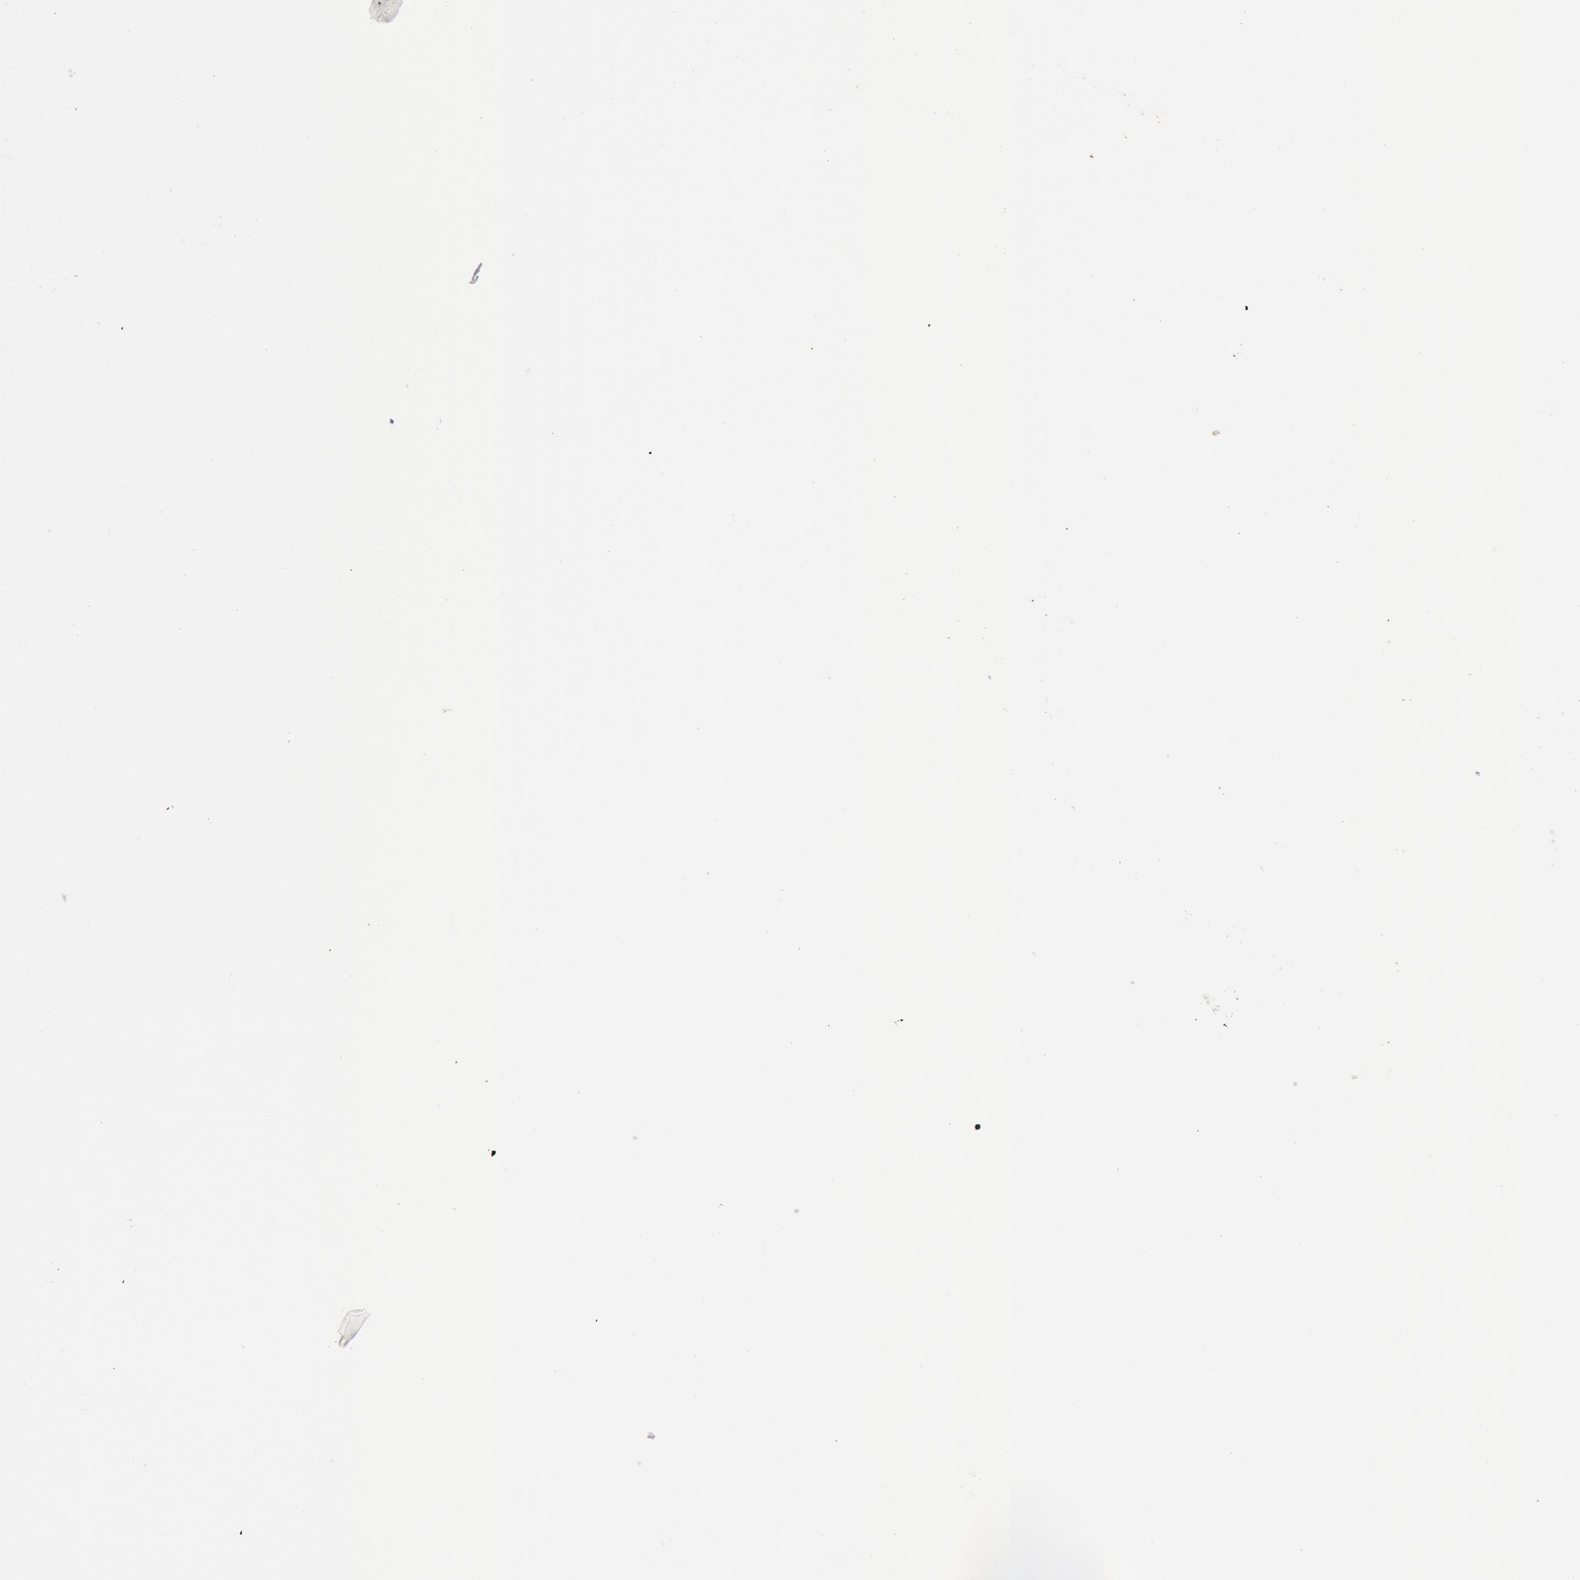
{"staining": {"intensity": "moderate", "quantity": "25%-75%", "location": "cytoplasmic/membranous"}, "tissue": "skin", "cell_type": "Epidermal cells", "image_type": "normal", "snomed": [{"axis": "morphology", "description": "Normal tissue, NOS"}, {"axis": "topography", "description": "Anal"}, {"axis": "topography", "description": "Peripheral nerve tissue"}], "caption": "Benign skin reveals moderate cytoplasmic/membranous expression in approximately 25%-75% of epidermal cells, visualized by immunohistochemistry. Nuclei are stained in blue.", "gene": "KRT18", "patient": {"sex": "female", "age": 46}}